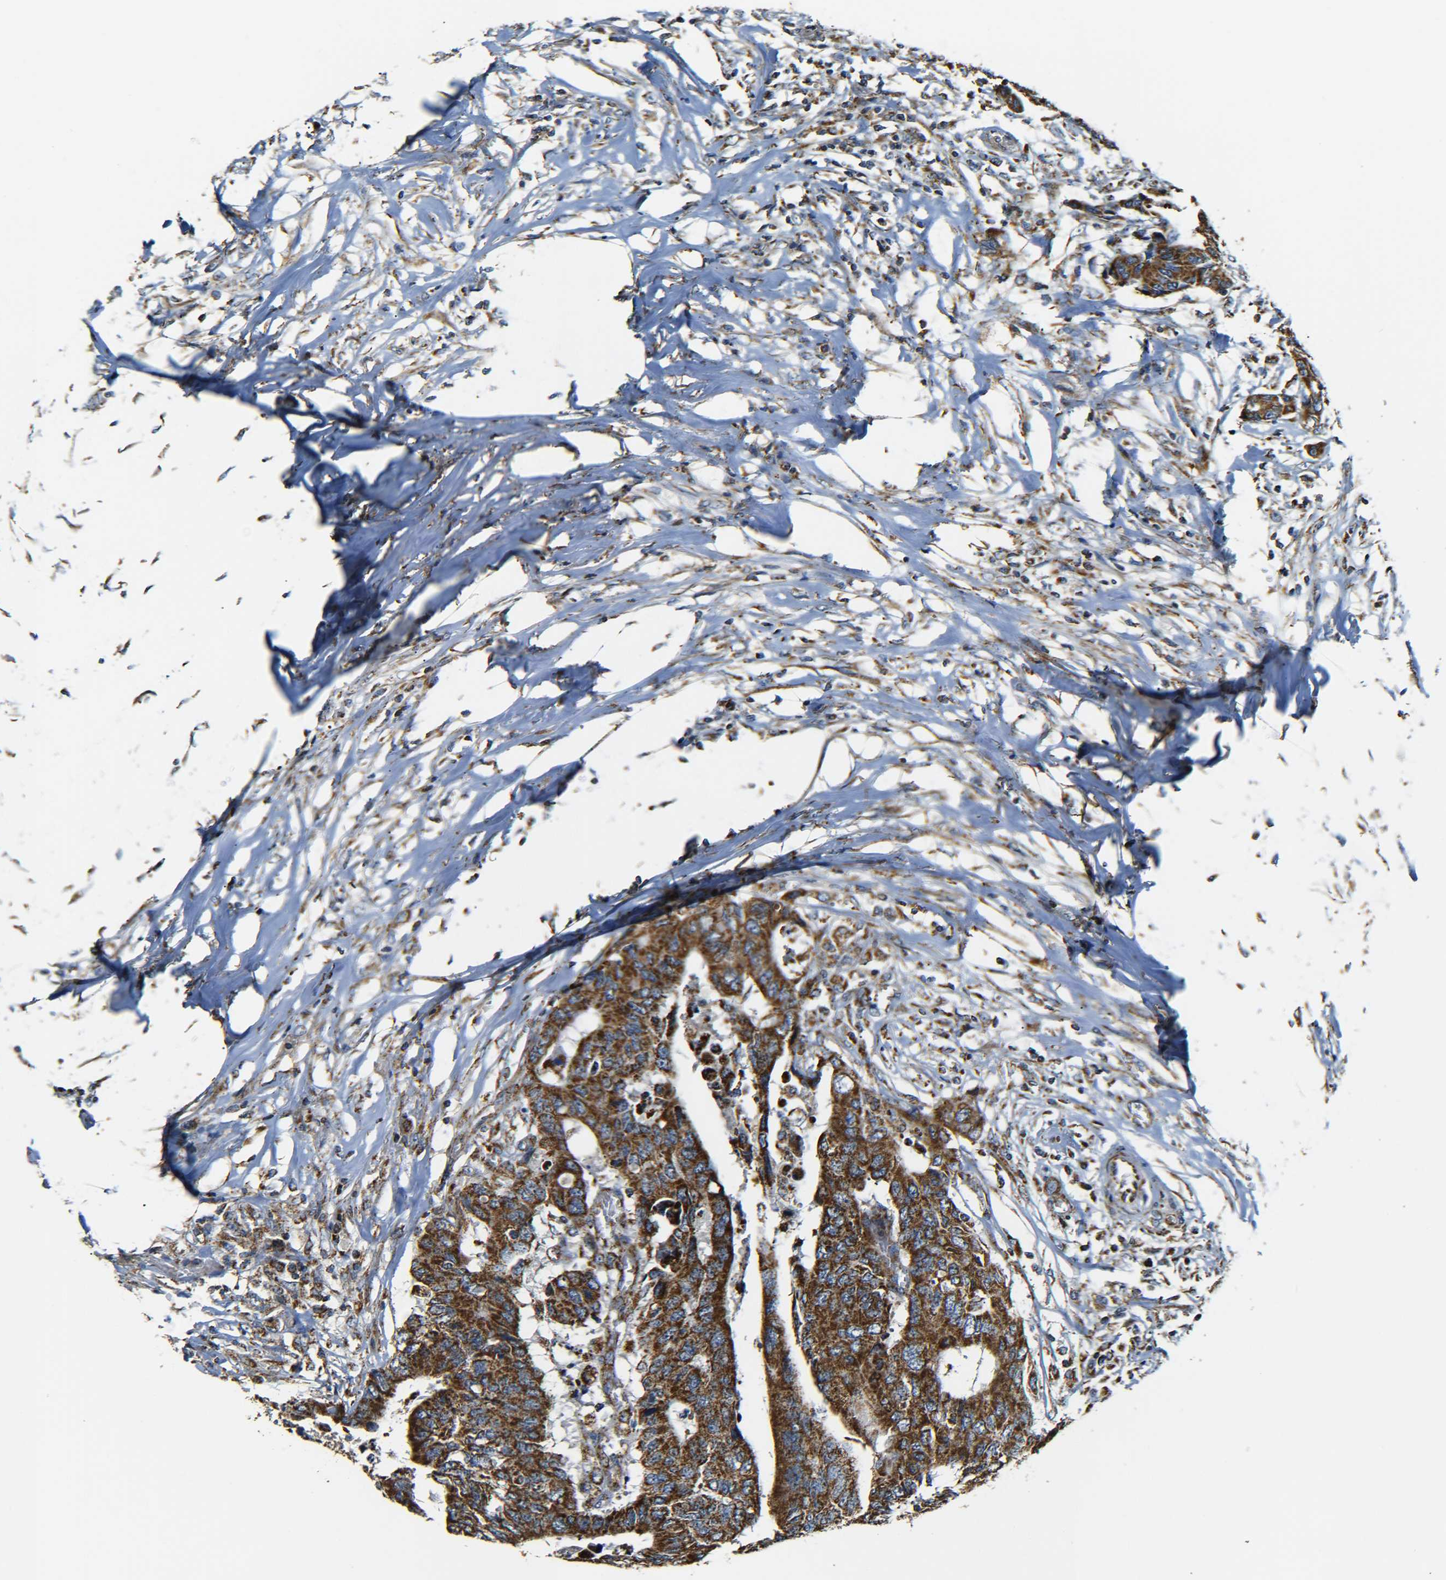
{"staining": {"intensity": "strong", "quantity": ">75%", "location": "cytoplasmic/membranous"}, "tissue": "colorectal cancer", "cell_type": "Tumor cells", "image_type": "cancer", "snomed": [{"axis": "morphology", "description": "Adenocarcinoma, NOS"}, {"axis": "topography", "description": "Rectum"}], "caption": "Brown immunohistochemical staining in human adenocarcinoma (colorectal) reveals strong cytoplasmic/membranous positivity in about >75% of tumor cells. The protein of interest is shown in brown color, while the nuclei are stained blue.", "gene": "NR3C2", "patient": {"sex": "male", "age": 55}}